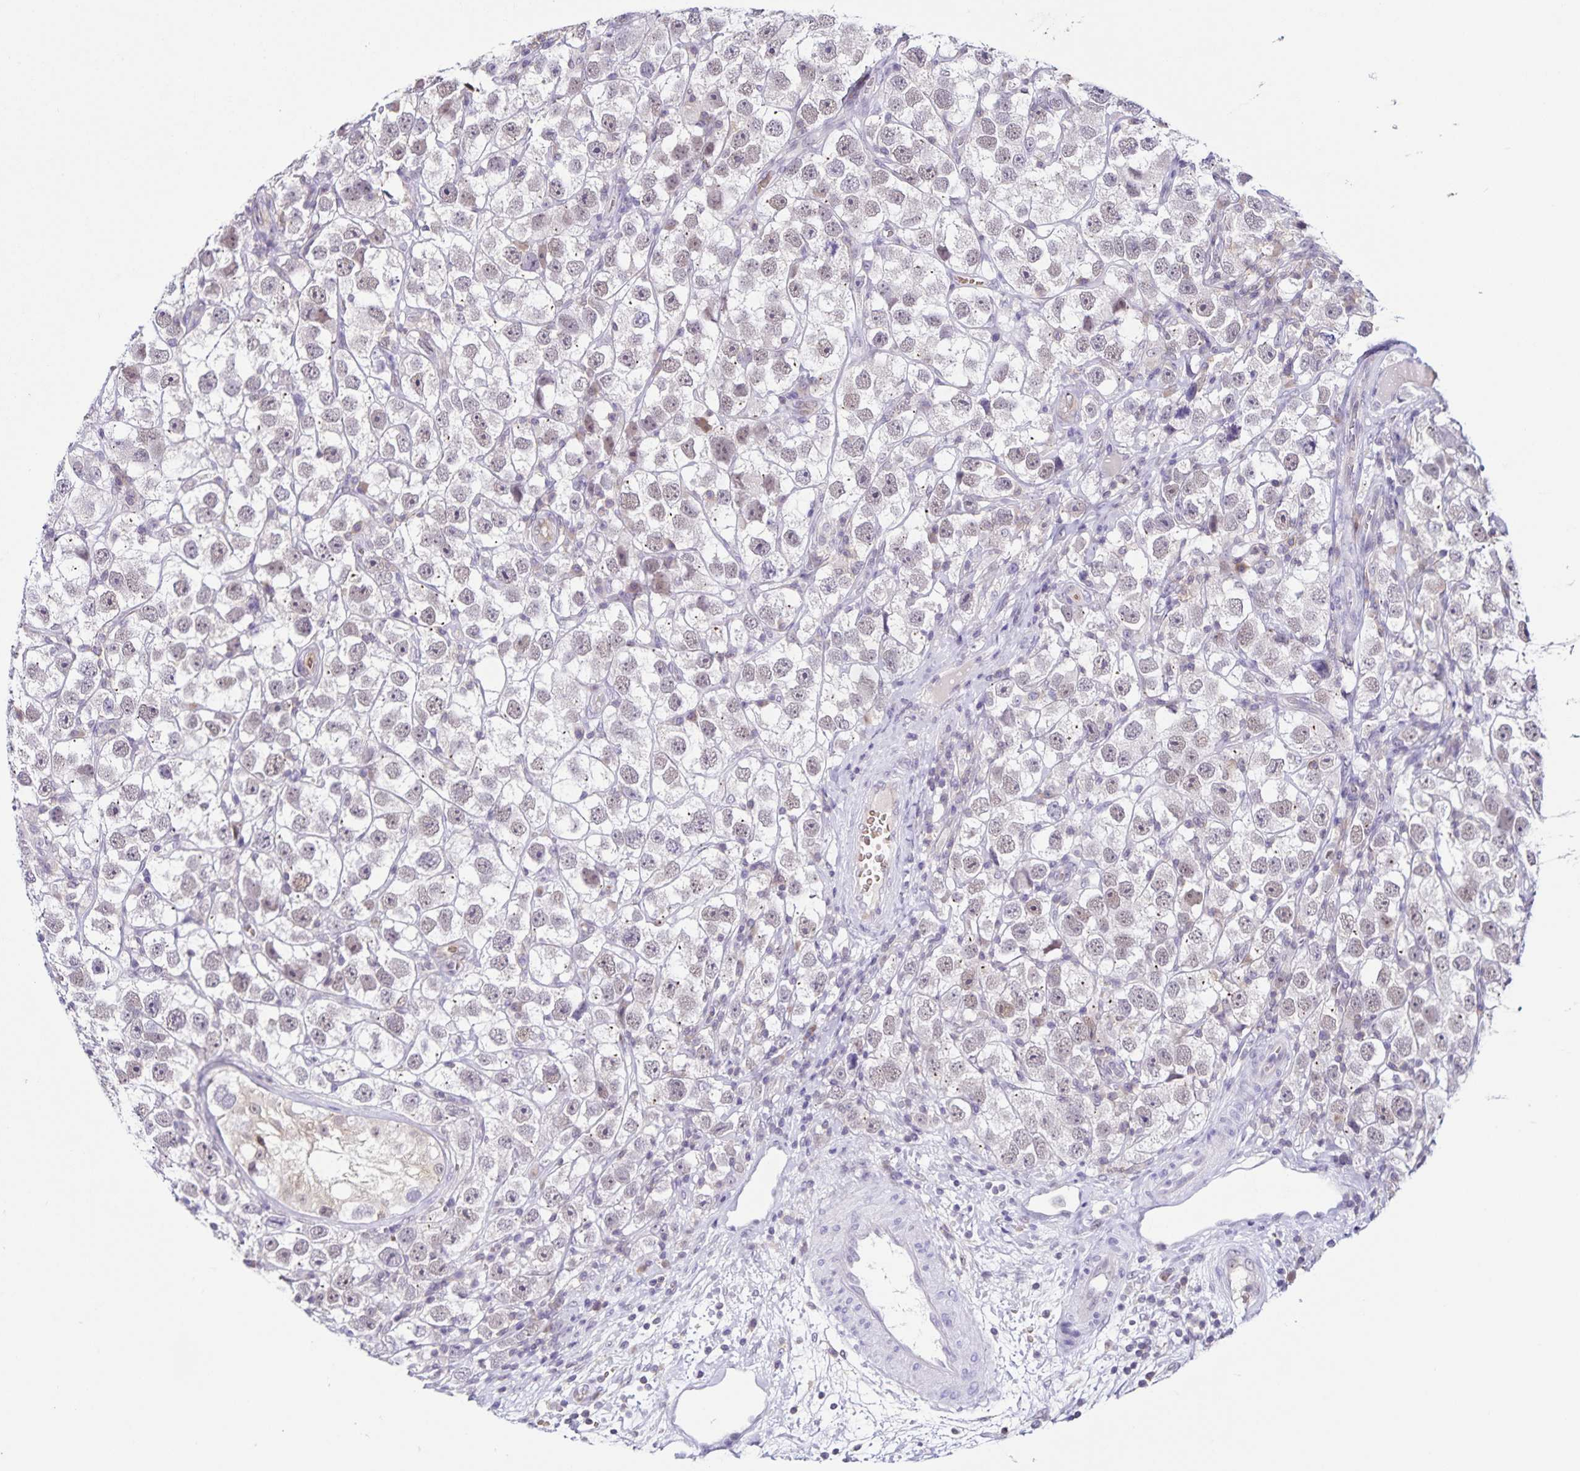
{"staining": {"intensity": "weak", "quantity": "<25%", "location": "nuclear"}, "tissue": "testis cancer", "cell_type": "Tumor cells", "image_type": "cancer", "snomed": [{"axis": "morphology", "description": "Seminoma, NOS"}, {"axis": "topography", "description": "Testis"}], "caption": "A micrograph of human testis seminoma is negative for staining in tumor cells.", "gene": "STPG4", "patient": {"sex": "male", "age": 26}}